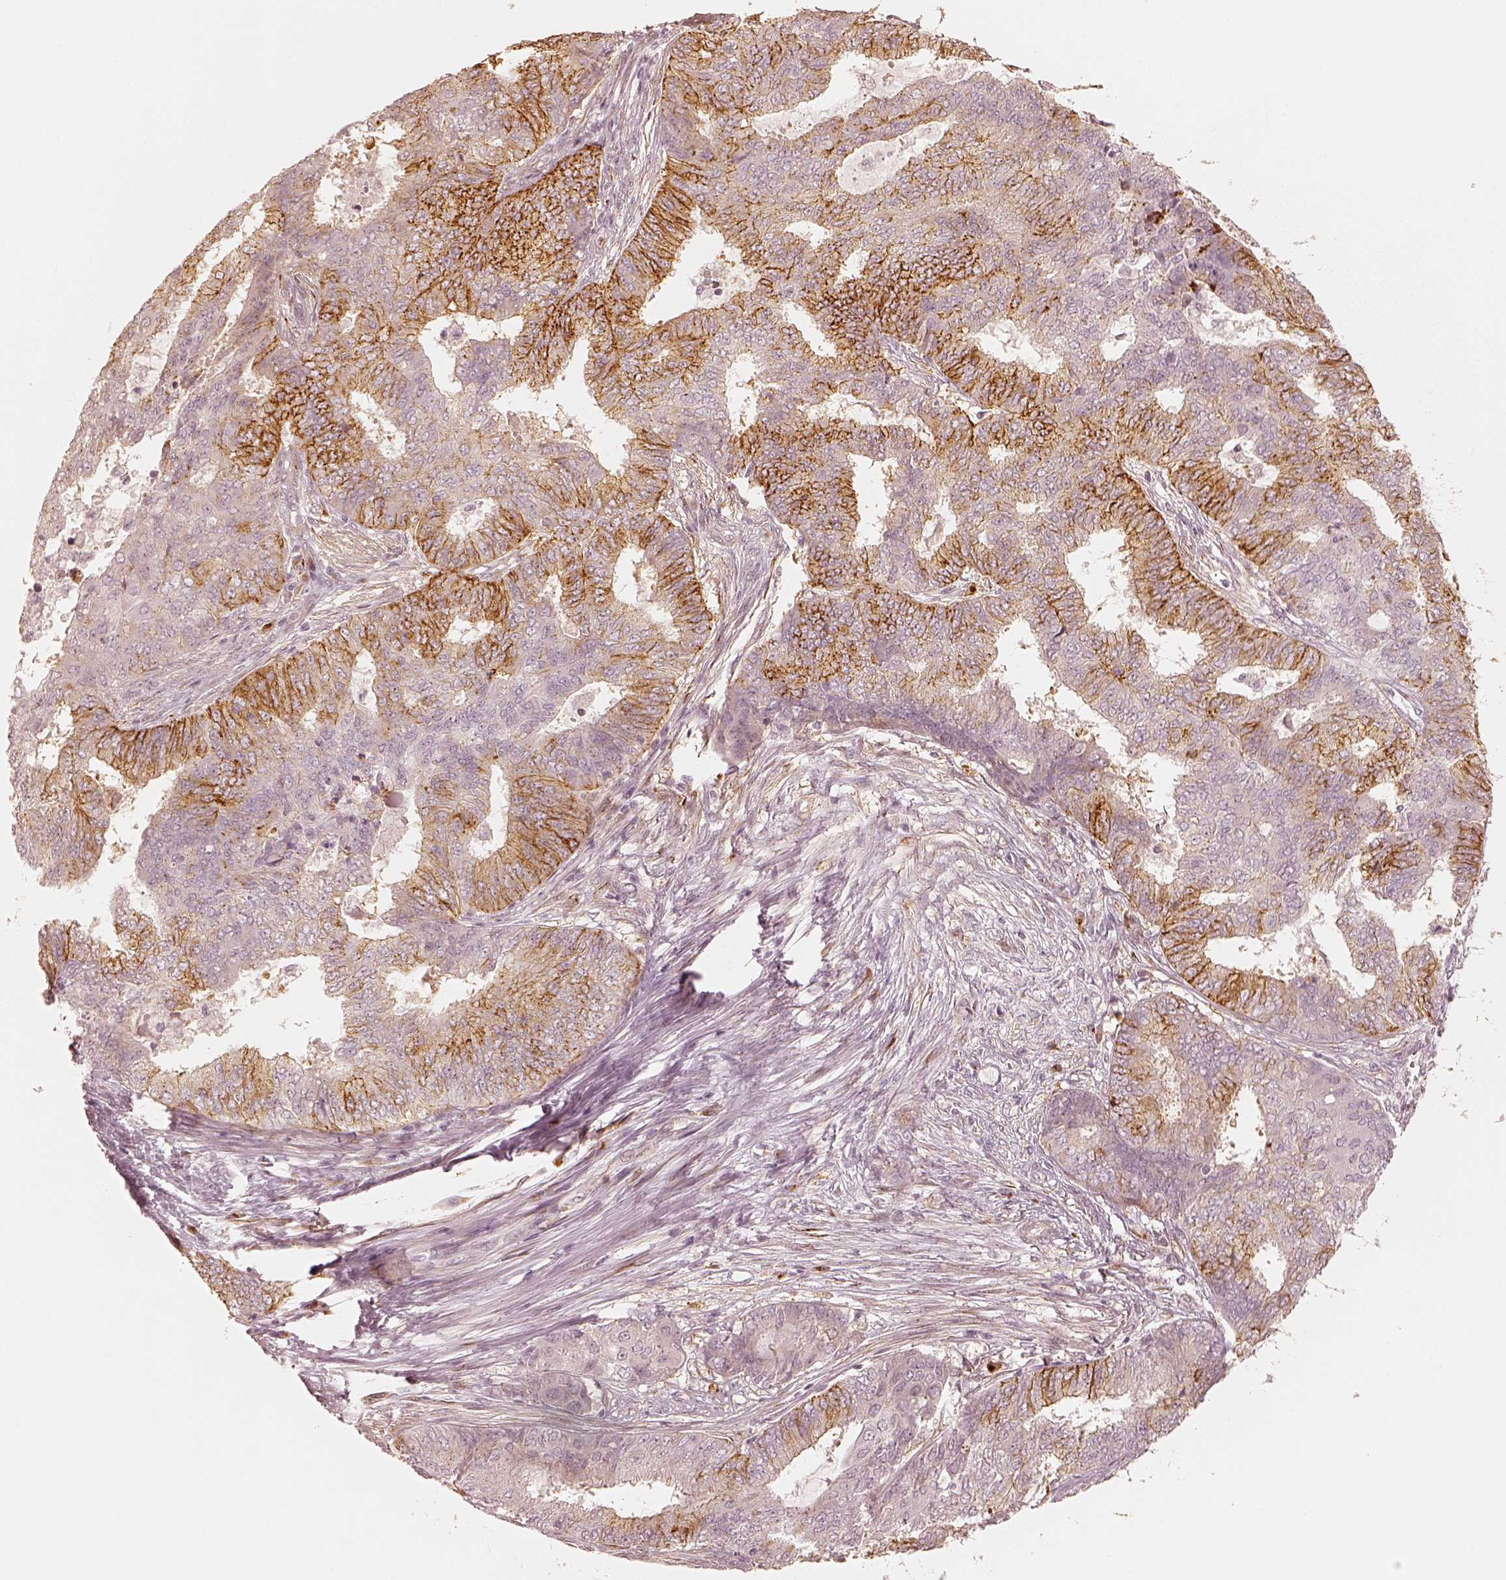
{"staining": {"intensity": "moderate", "quantity": "<25%", "location": "cytoplasmic/membranous"}, "tissue": "endometrial cancer", "cell_type": "Tumor cells", "image_type": "cancer", "snomed": [{"axis": "morphology", "description": "Adenocarcinoma, NOS"}, {"axis": "topography", "description": "Endometrium"}], "caption": "Human endometrial cancer stained for a protein (brown) demonstrates moderate cytoplasmic/membranous positive expression in approximately <25% of tumor cells.", "gene": "GORASP2", "patient": {"sex": "female", "age": 62}}